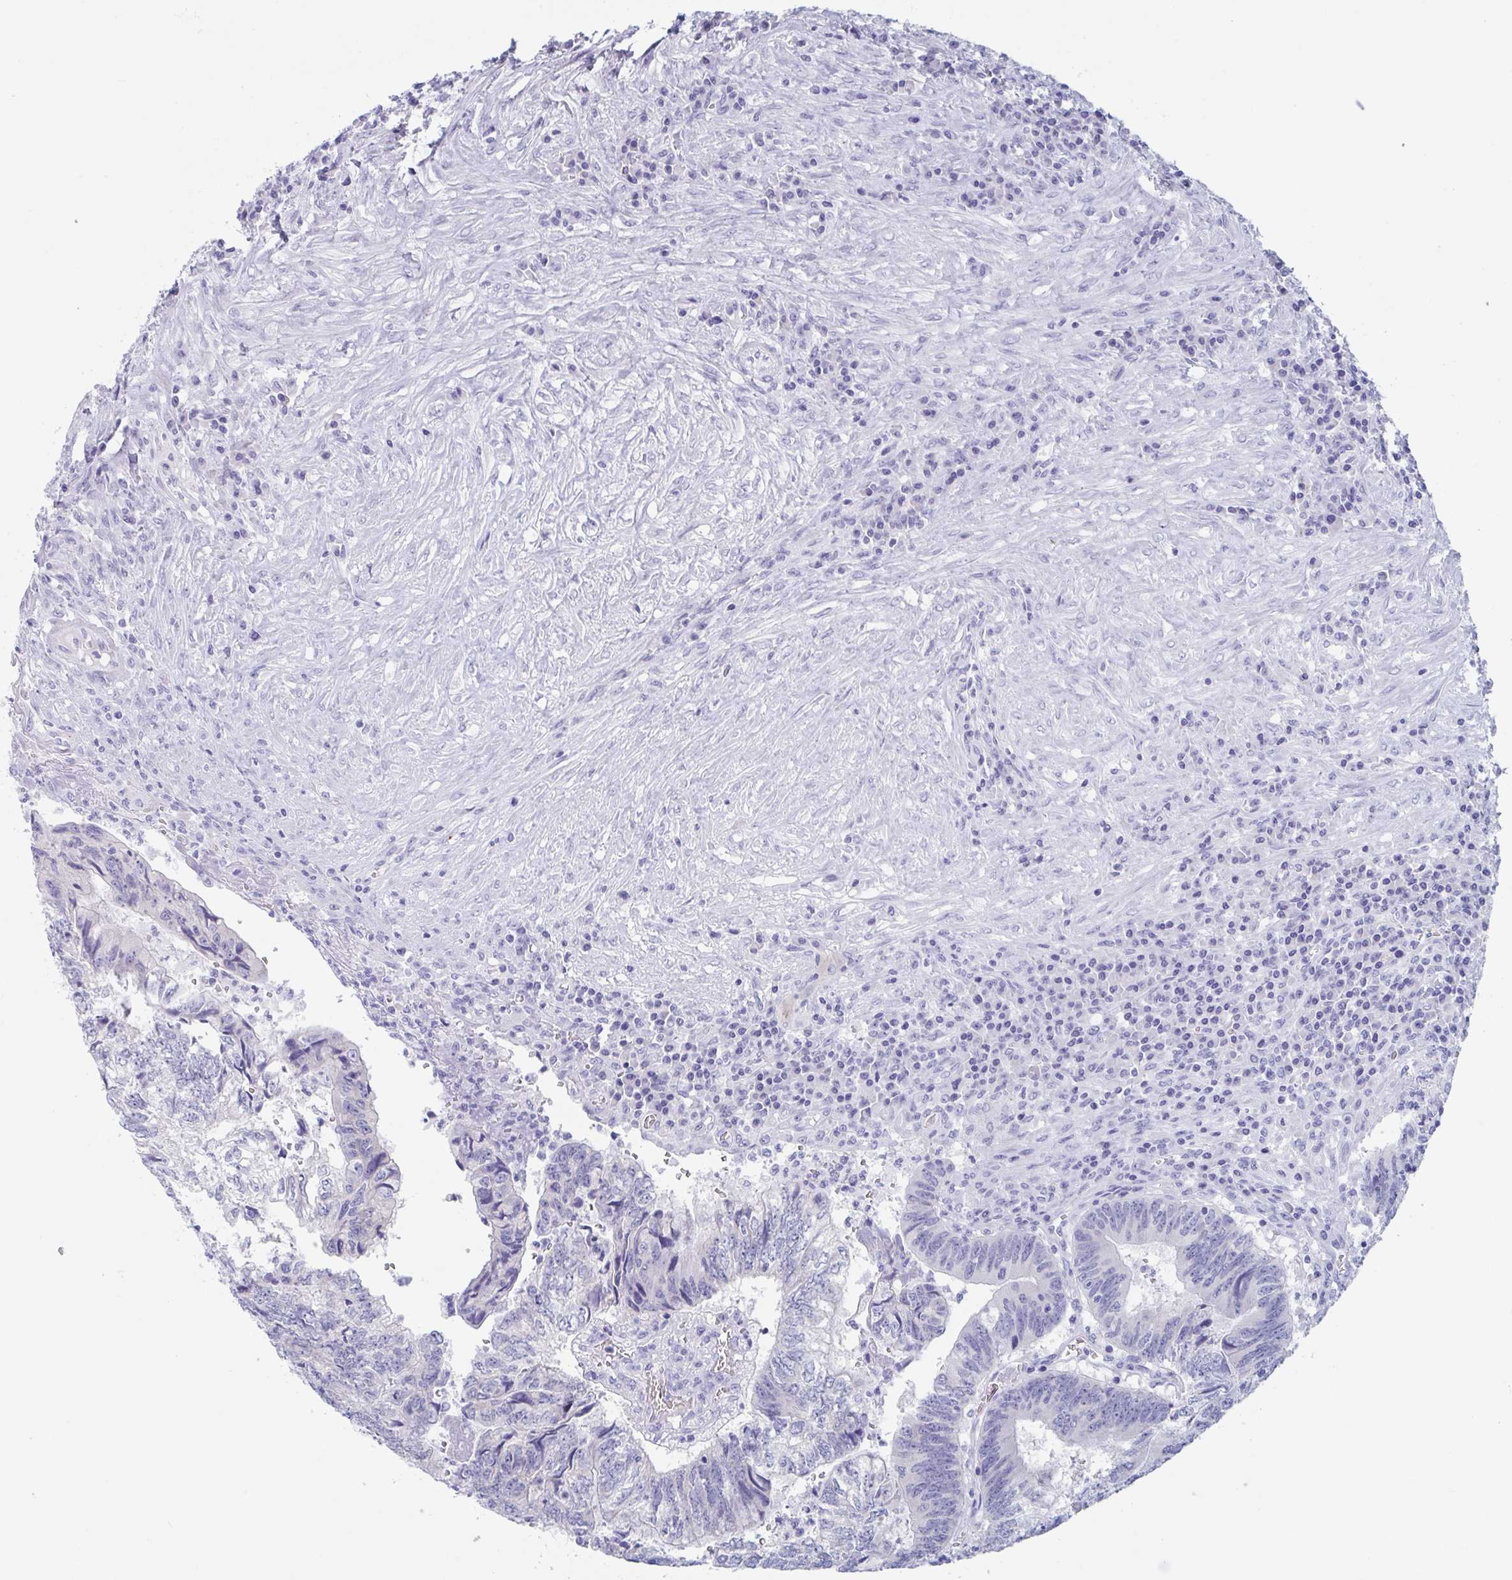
{"staining": {"intensity": "negative", "quantity": "none", "location": "none"}, "tissue": "colorectal cancer", "cell_type": "Tumor cells", "image_type": "cancer", "snomed": [{"axis": "morphology", "description": "Adenocarcinoma, NOS"}, {"axis": "topography", "description": "Colon"}], "caption": "Immunohistochemical staining of human colorectal adenocarcinoma displays no significant positivity in tumor cells. Nuclei are stained in blue.", "gene": "ZPBP", "patient": {"sex": "male", "age": 86}}